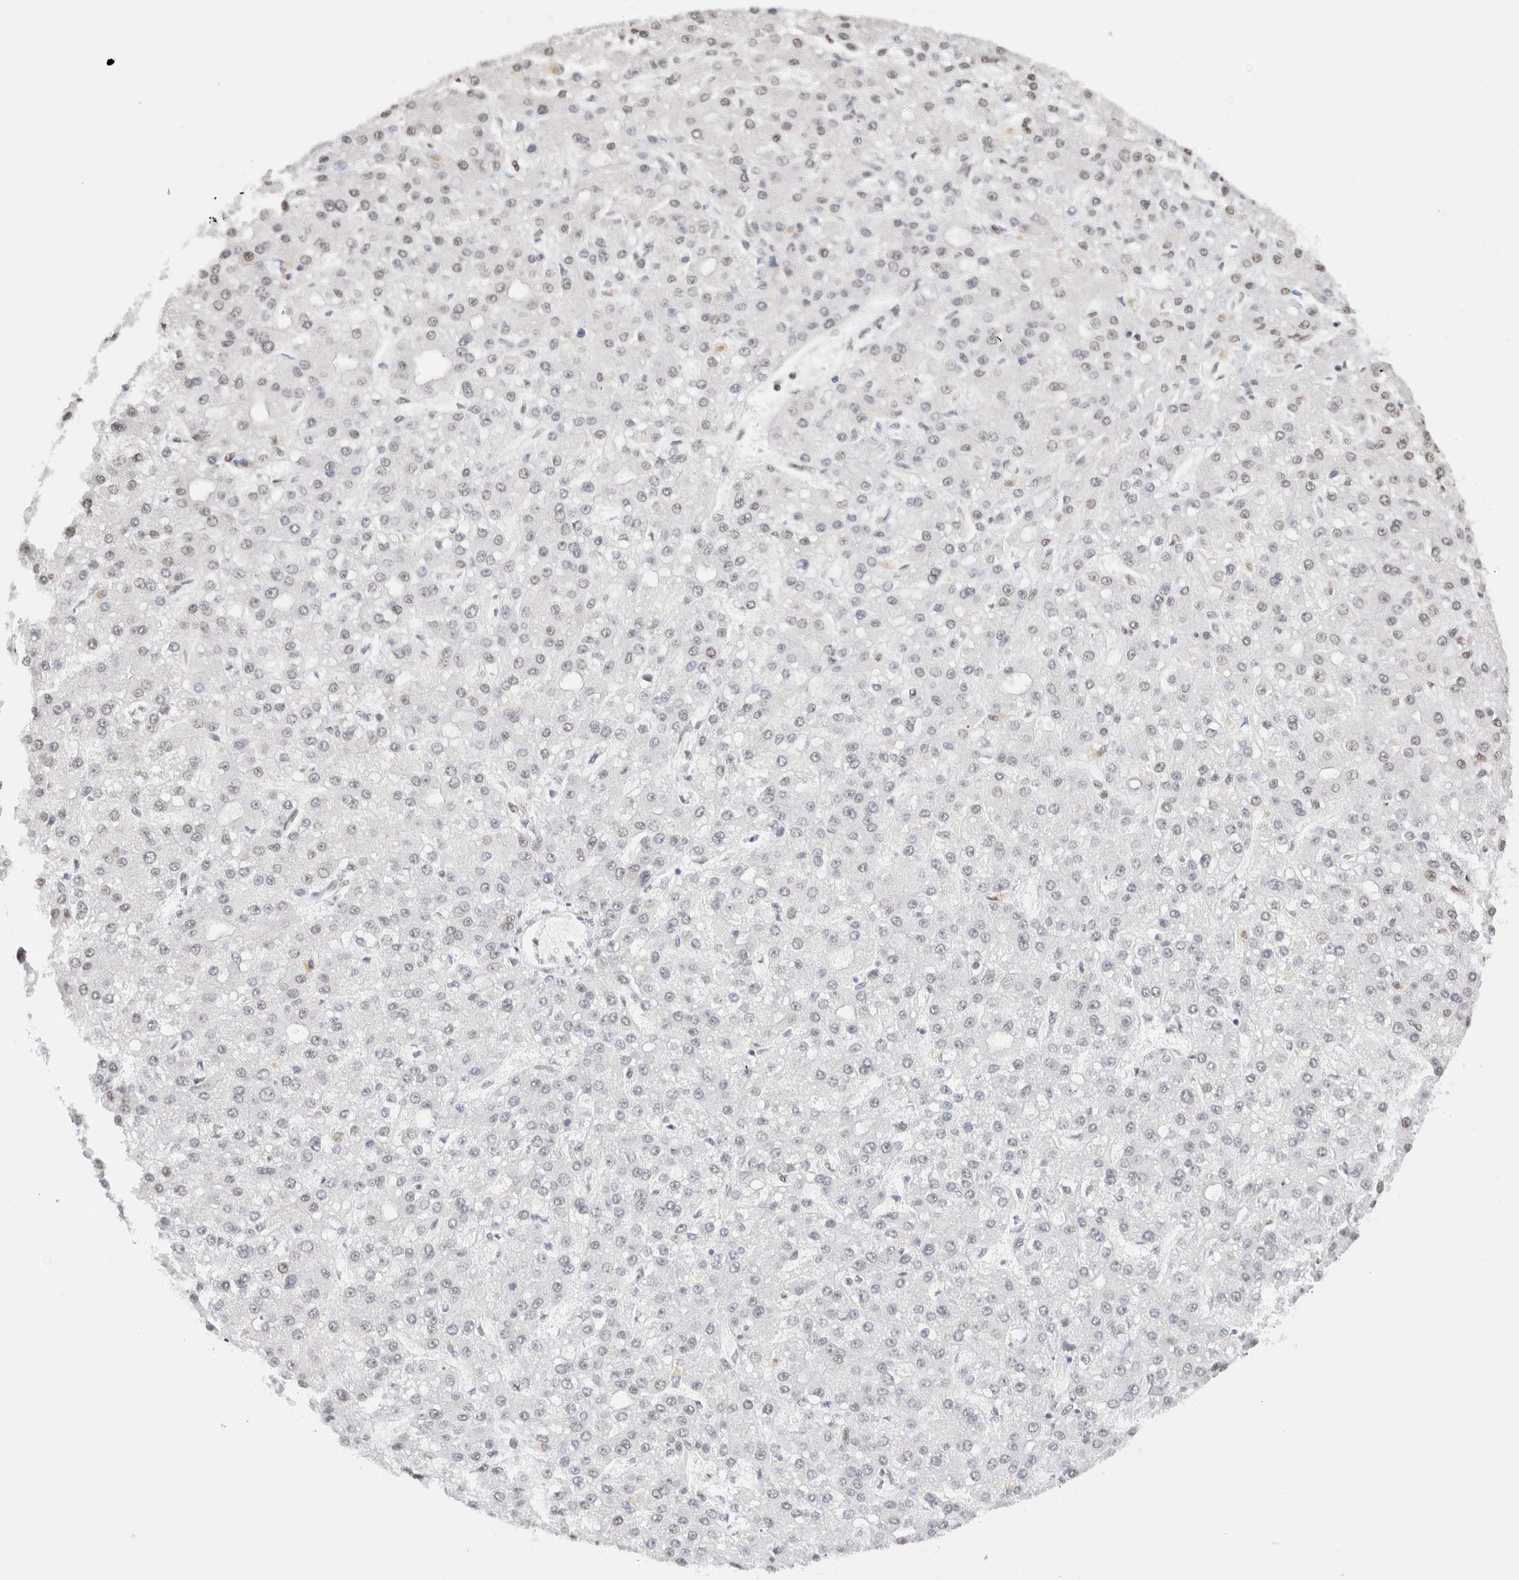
{"staining": {"intensity": "negative", "quantity": "none", "location": "none"}, "tissue": "liver cancer", "cell_type": "Tumor cells", "image_type": "cancer", "snomed": [{"axis": "morphology", "description": "Carcinoma, Hepatocellular, NOS"}, {"axis": "topography", "description": "Liver"}], "caption": "A high-resolution photomicrograph shows immunohistochemistry staining of hepatocellular carcinoma (liver), which reveals no significant staining in tumor cells. The staining is performed using DAB (3,3'-diaminobenzidine) brown chromogen with nuclei counter-stained in using hematoxylin.", "gene": "SUPT3H", "patient": {"sex": "male", "age": 67}}